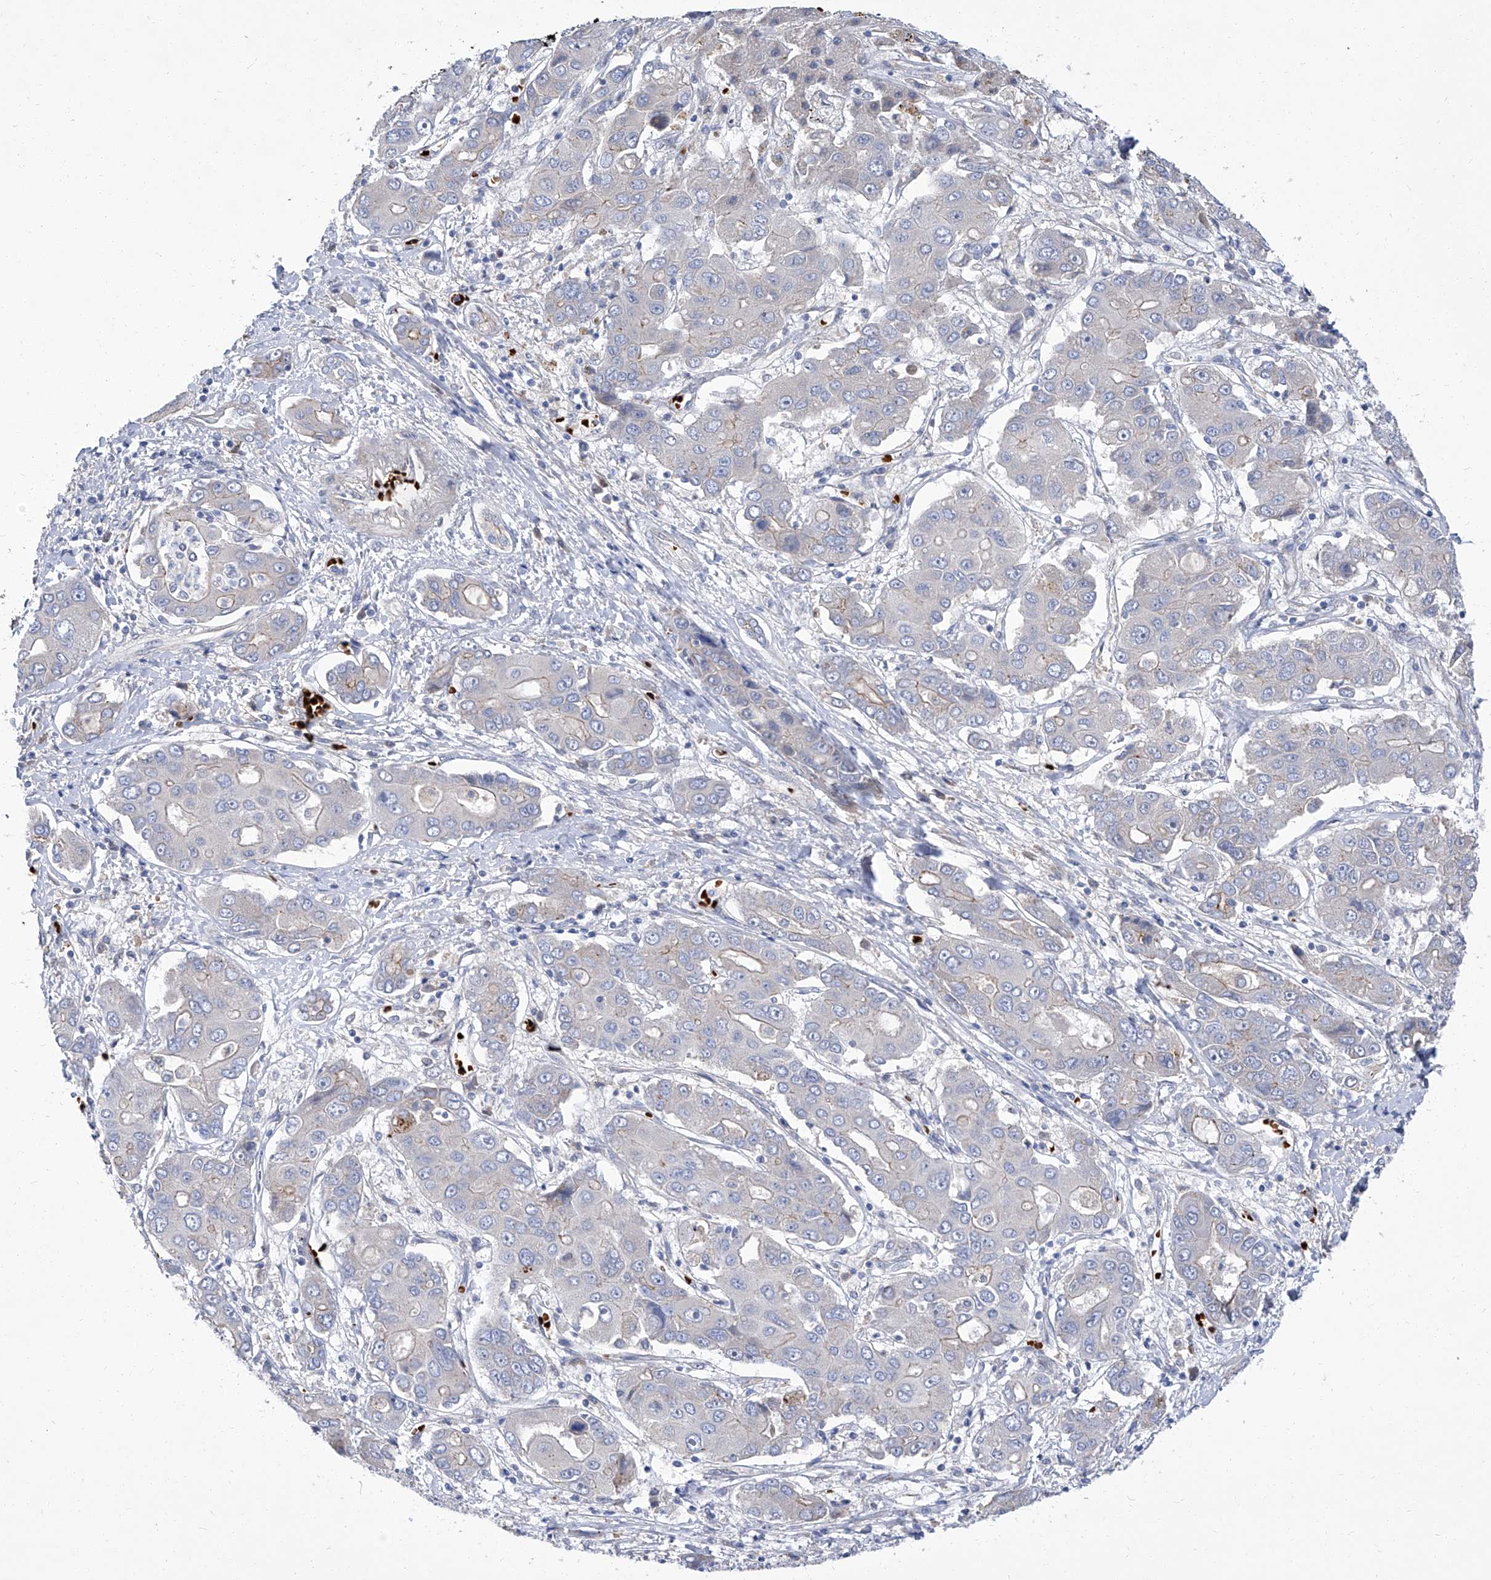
{"staining": {"intensity": "negative", "quantity": "none", "location": "none"}, "tissue": "liver cancer", "cell_type": "Tumor cells", "image_type": "cancer", "snomed": [{"axis": "morphology", "description": "Cholangiocarcinoma"}, {"axis": "topography", "description": "Liver"}], "caption": "Immunohistochemistry (IHC) micrograph of human liver cholangiocarcinoma stained for a protein (brown), which demonstrates no expression in tumor cells. Nuclei are stained in blue.", "gene": "PARD3", "patient": {"sex": "male", "age": 67}}